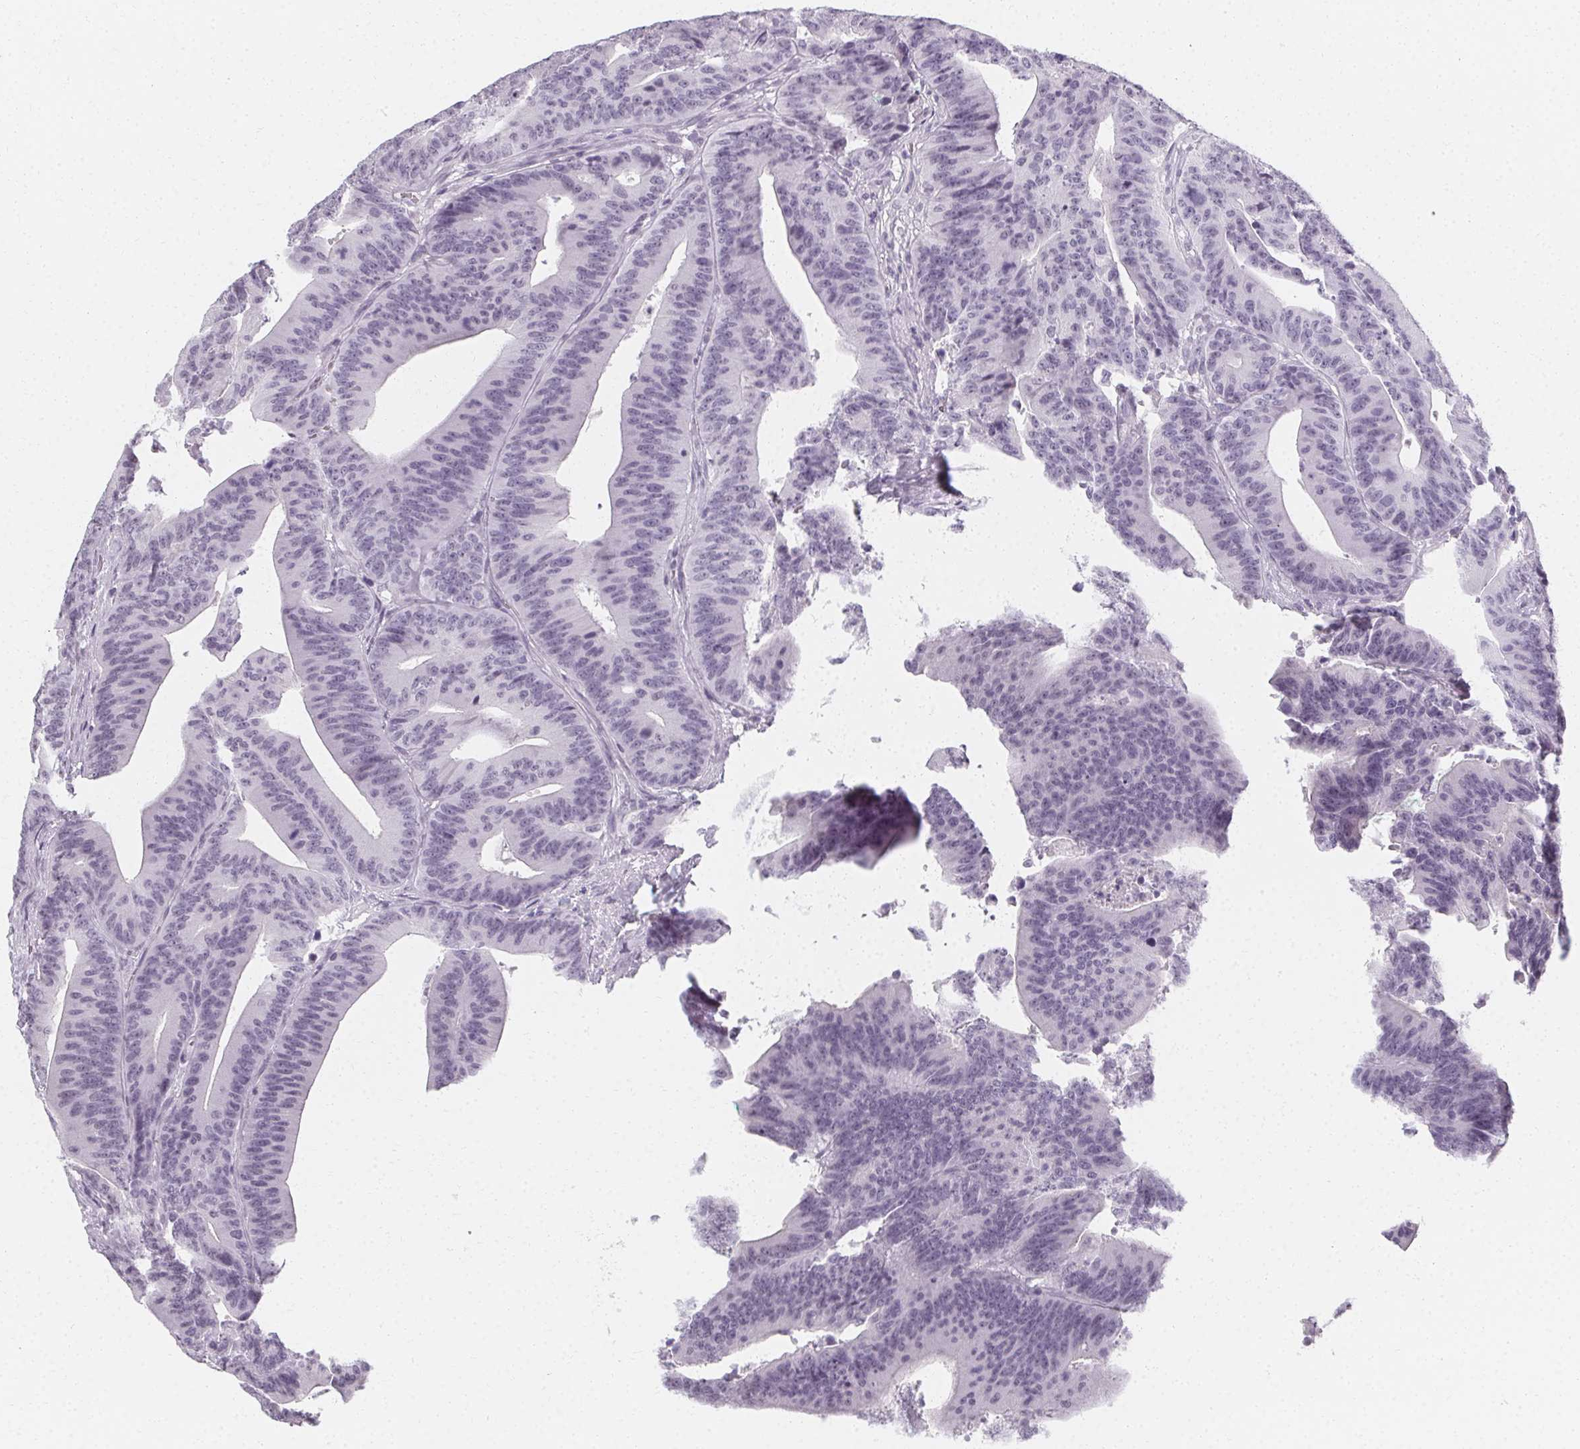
{"staining": {"intensity": "negative", "quantity": "none", "location": "none"}, "tissue": "colorectal cancer", "cell_type": "Tumor cells", "image_type": "cancer", "snomed": [{"axis": "morphology", "description": "Adenocarcinoma, NOS"}, {"axis": "topography", "description": "Colon"}], "caption": "High power microscopy micrograph of an immunohistochemistry (IHC) image of colorectal cancer (adenocarcinoma), revealing no significant staining in tumor cells. The staining was performed using DAB to visualize the protein expression in brown, while the nuclei were stained in blue with hematoxylin (Magnification: 20x).", "gene": "SYNPR", "patient": {"sex": "female", "age": 78}}